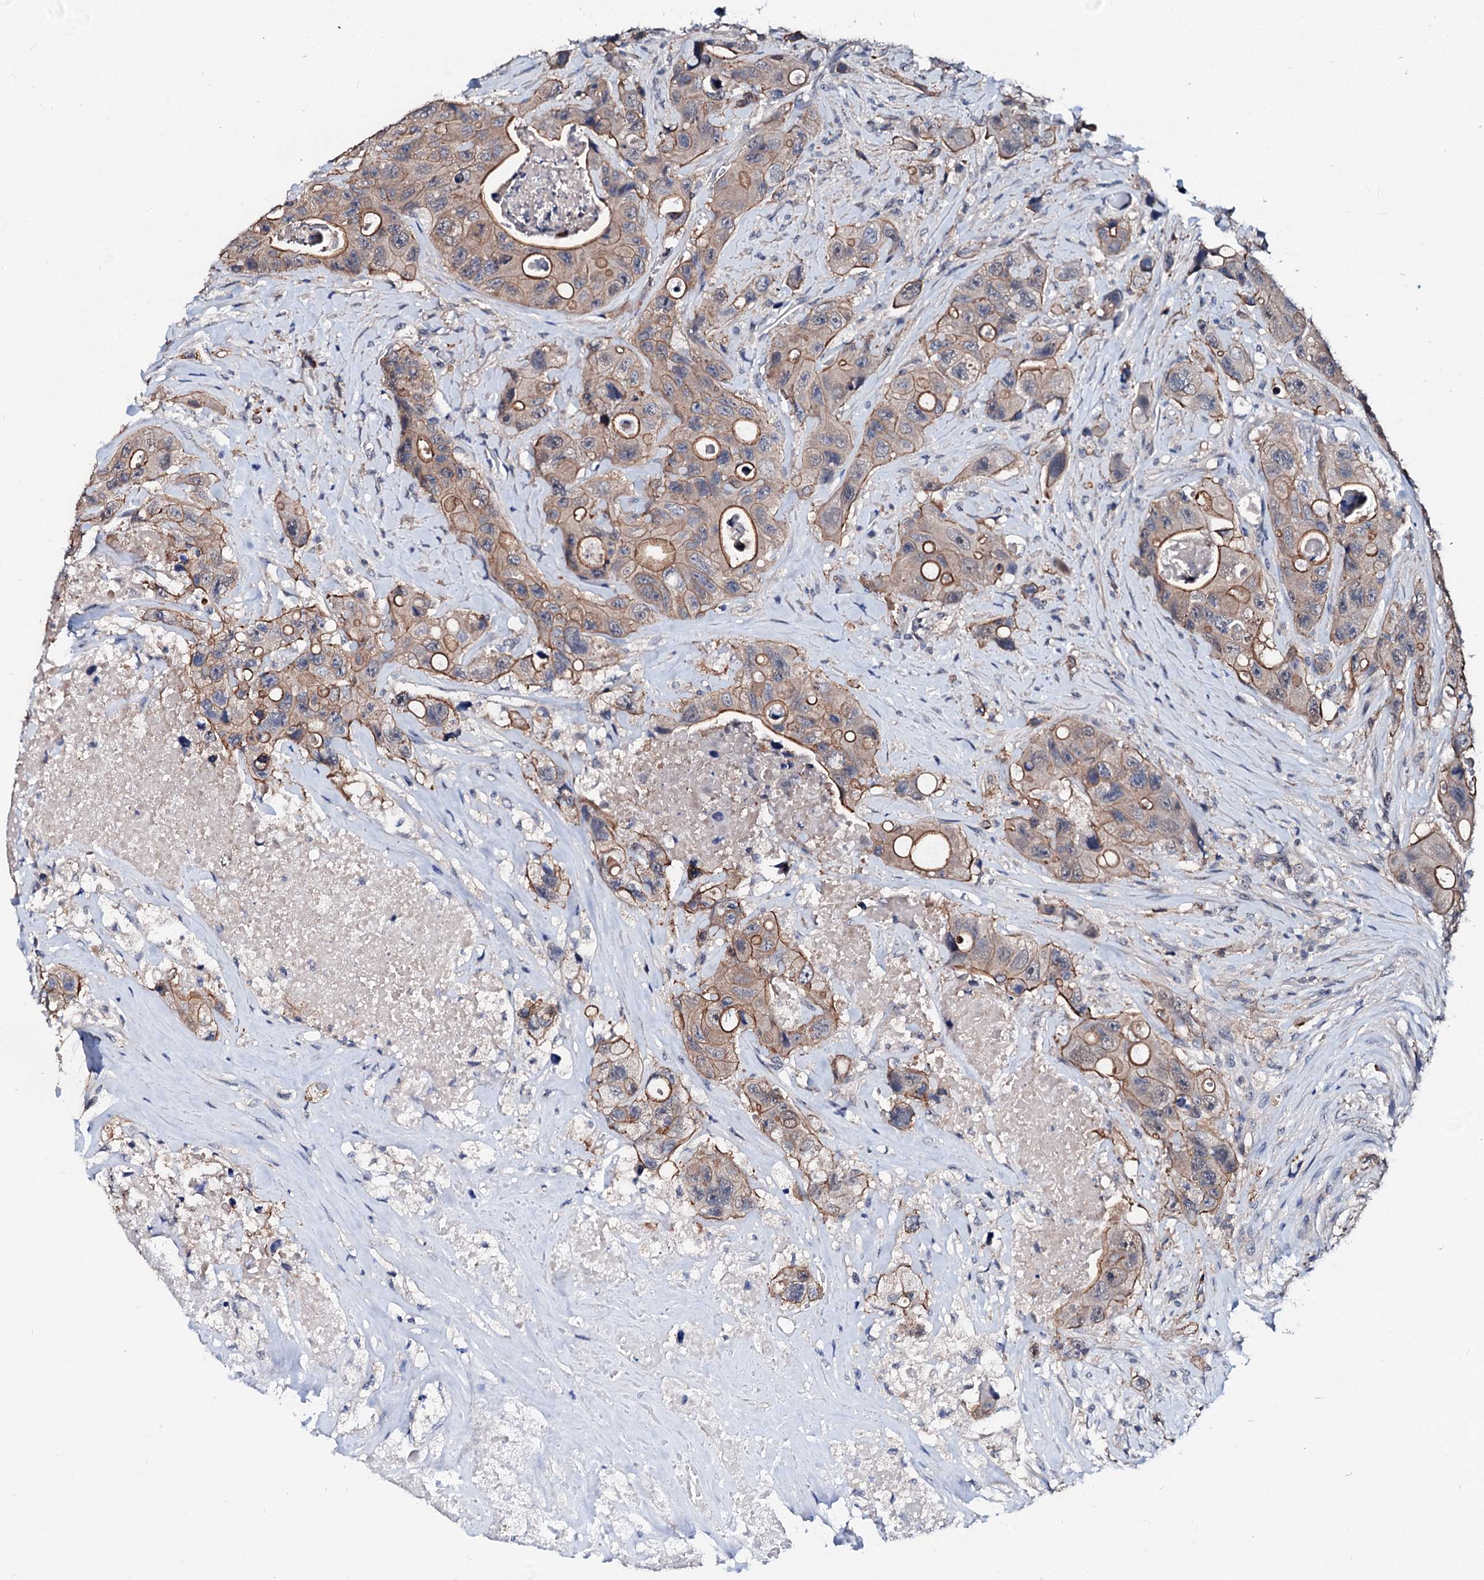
{"staining": {"intensity": "moderate", "quantity": ">75%", "location": "cytoplasmic/membranous"}, "tissue": "colorectal cancer", "cell_type": "Tumor cells", "image_type": "cancer", "snomed": [{"axis": "morphology", "description": "Adenocarcinoma, NOS"}, {"axis": "topography", "description": "Colon"}], "caption": "Colorectal adenocarcinoma stained with DAB (3,3'-diaminobenzidine) immunohistochemistry (IHC) displays medium levels of moderate cytoplasmic/membranous expression in approximately >75% of tumor cells.", "gene": "CSN2", "patient": {"sex": "female", "age": 46}}